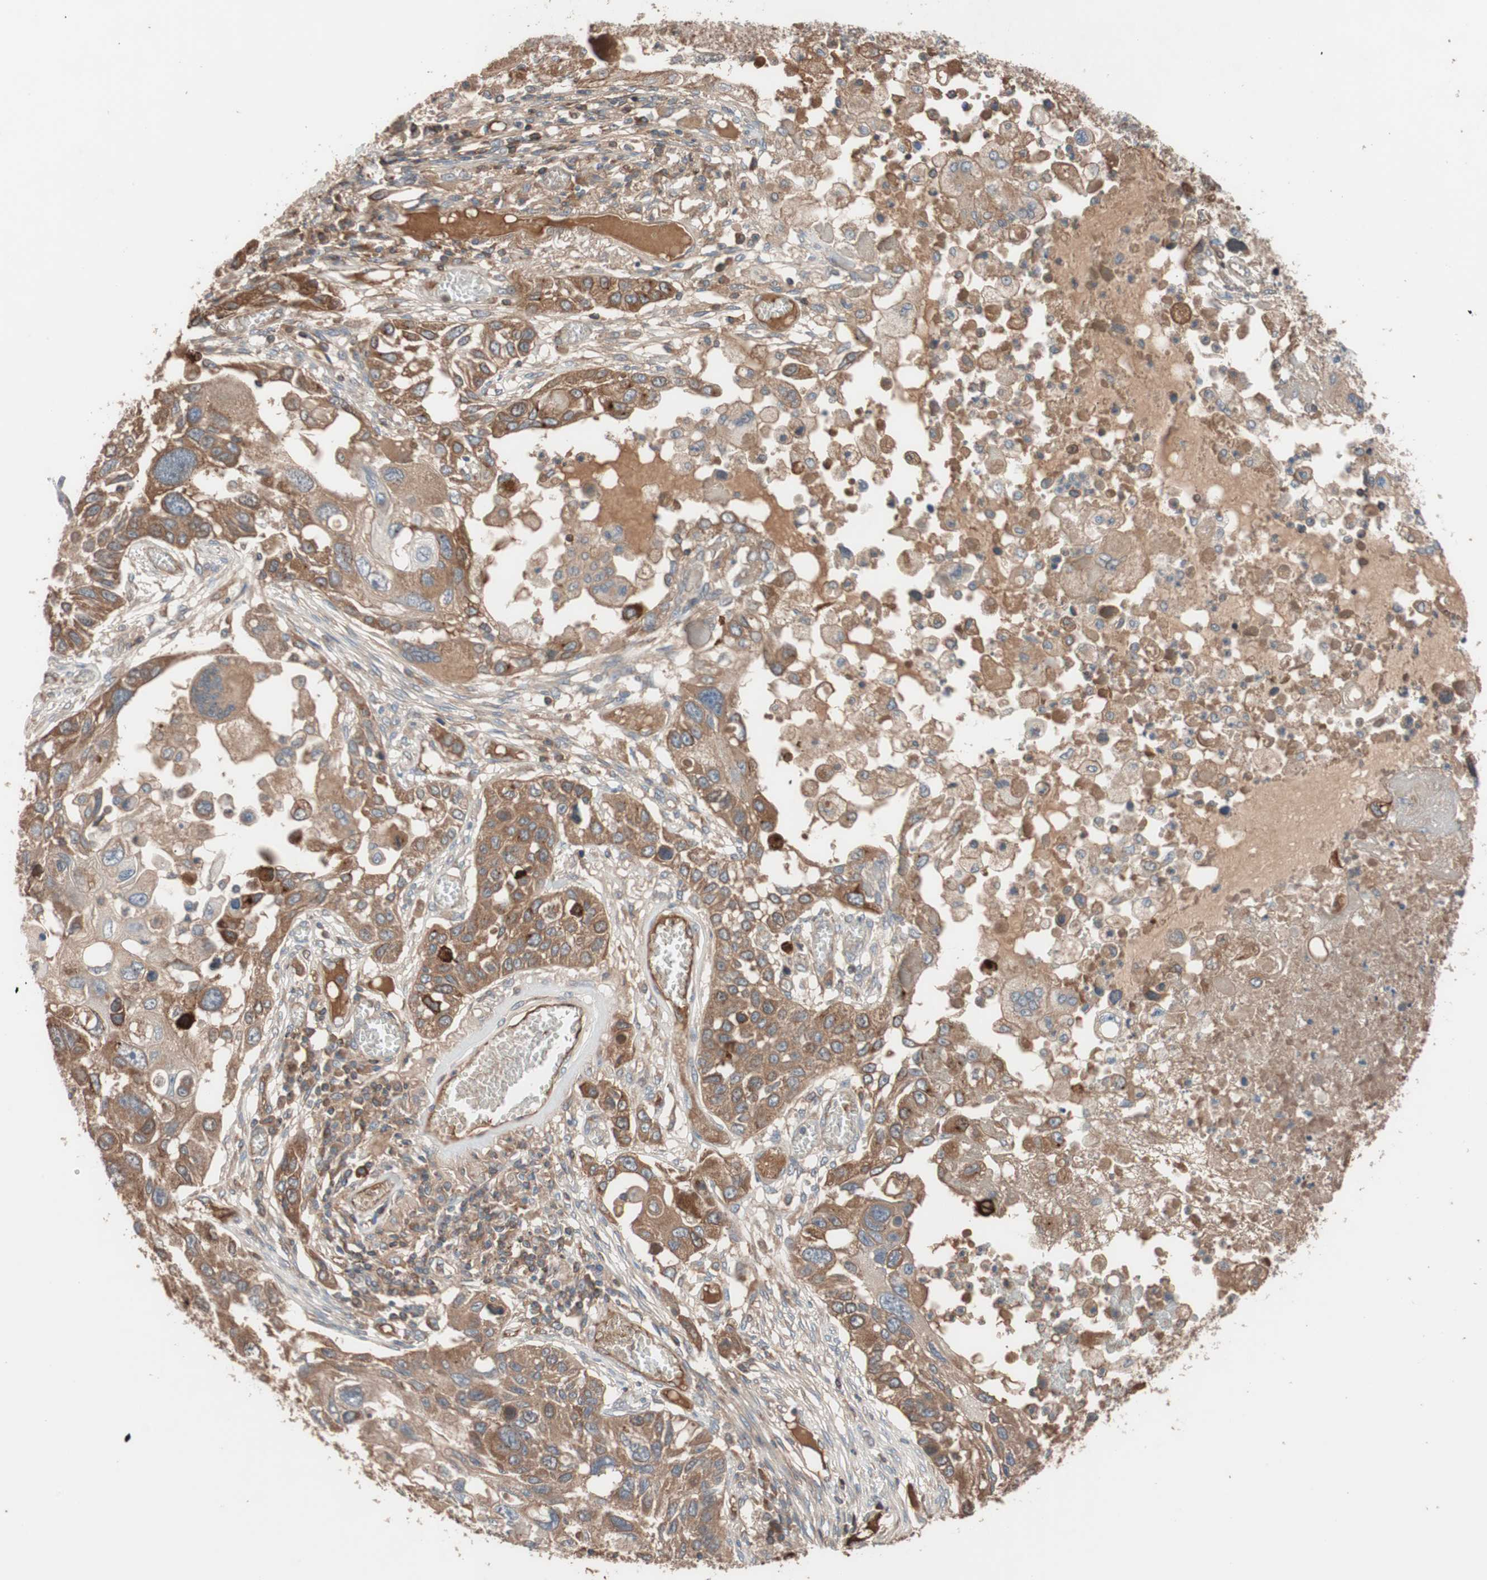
{"staining": {"intensity": "moderate", "quantity": ">75%", "location": "cytoplasmic/membranous"}, "tissue": "lung cancer", "cell_type": "Tumor cells", "image_type": "cancer", "snomed": [{"axis": "morphology", "description": "Squamous cell carcinoma, NOS"}, {"axis": "topography", "description": "Lung"}], "caption": "Tumor cells demonstrate medium levels of moderate cytoplasmic/membranous expression in about >75% of cells in human squamous cell carcinoma (lung).", "gene": "SDC4", "patient": {"sex": "male", "age": 71}}